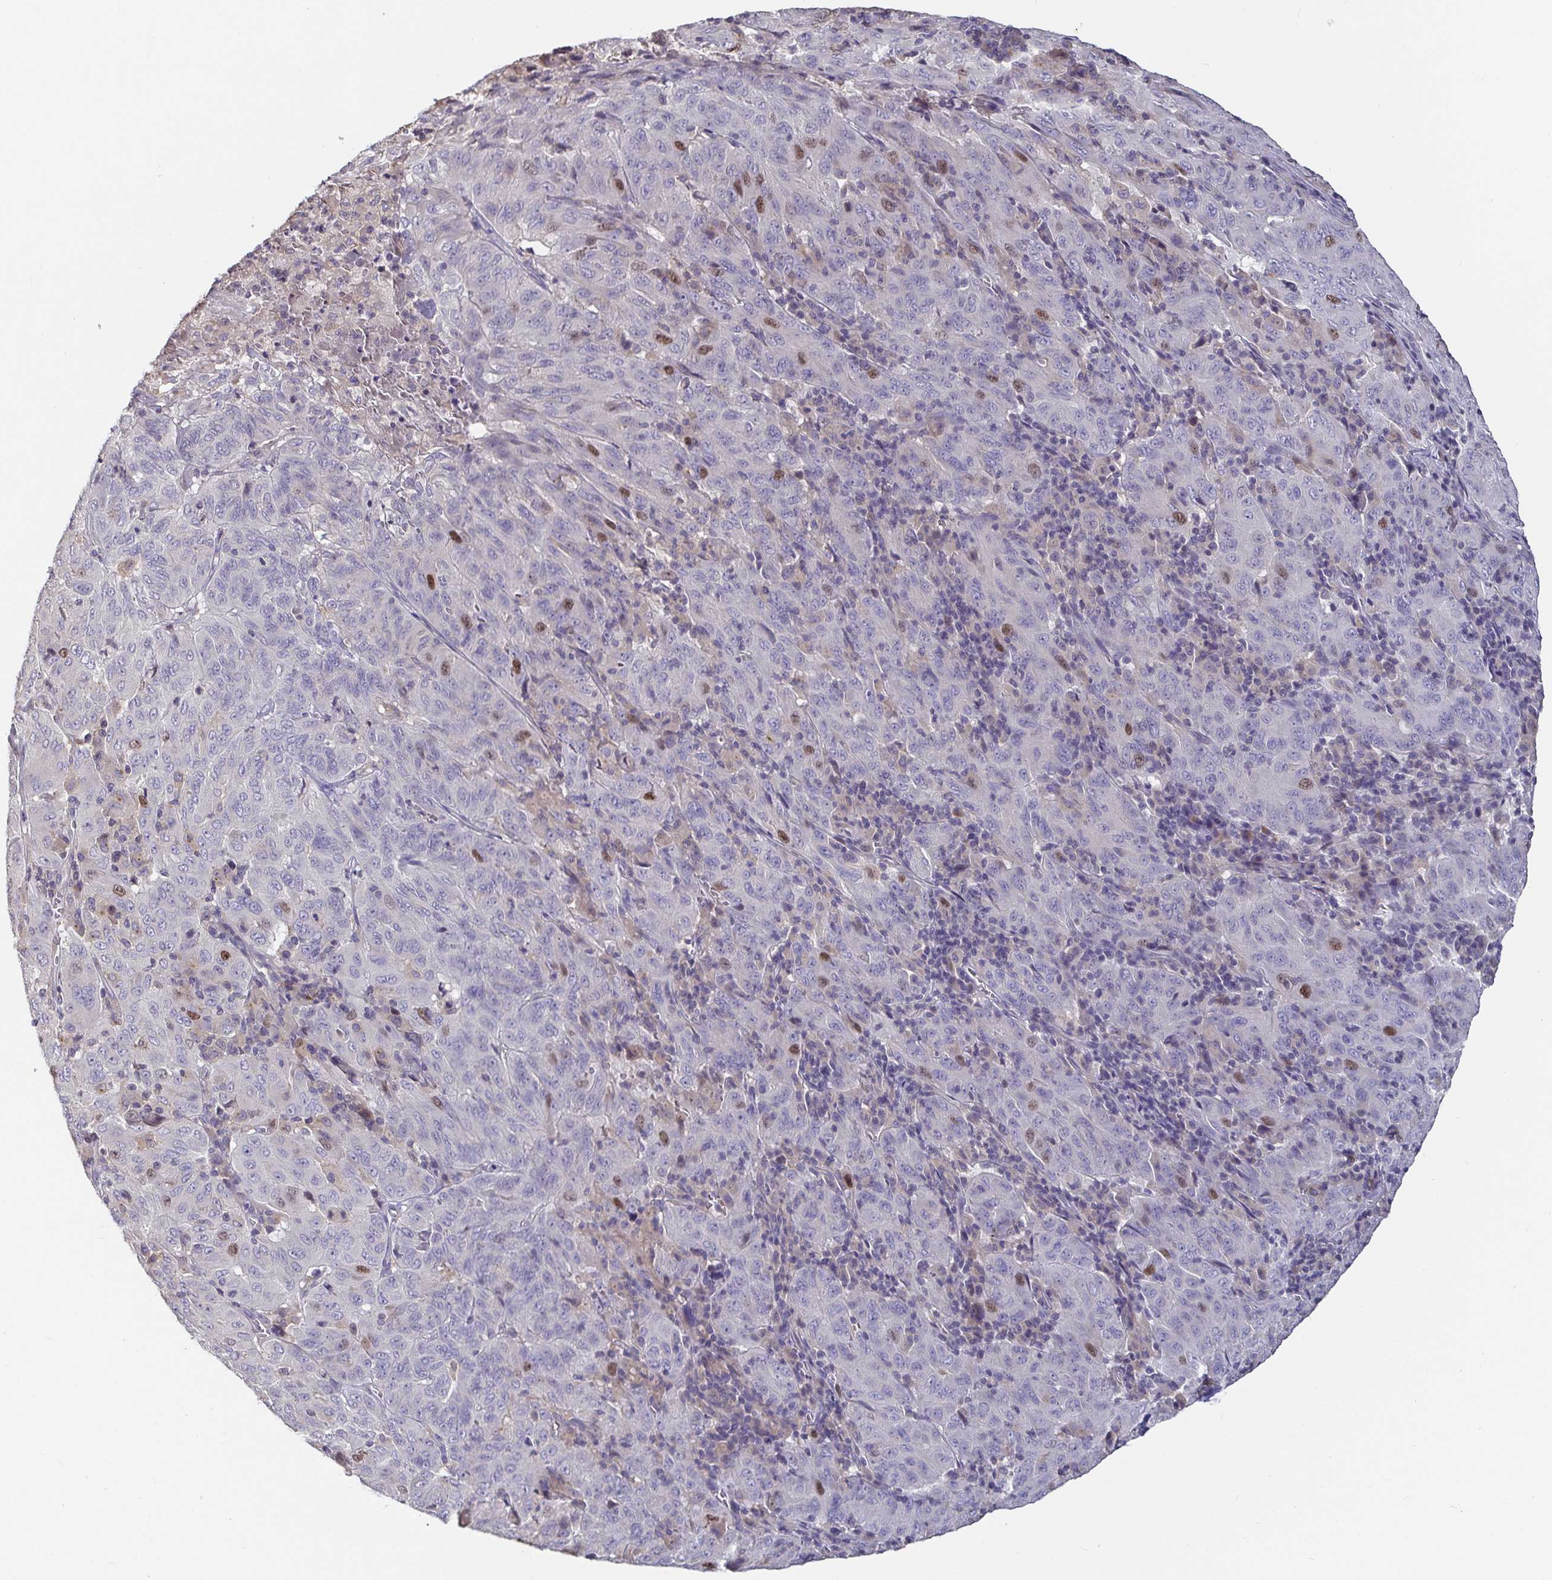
{"staining": {"intensity": "moderate", "quantity": "<25%", "location": "nuclear"}, "tissue": "pancreatic cancer", "cell_type": "Tumor cells", "image_type": "cancer", "snomed": [{"axis": "morphology", "description": "Adenocarcinoma, NOS"}, {"axis": "topography", "description": "Pancreas"}], "caption": "Protein staining demonstrates moderate nuclear staining in about <25% of tumor cells in pancreatic cancer.", "gene": "ANLN", "patient": {"sex": "male", "age": 63}}